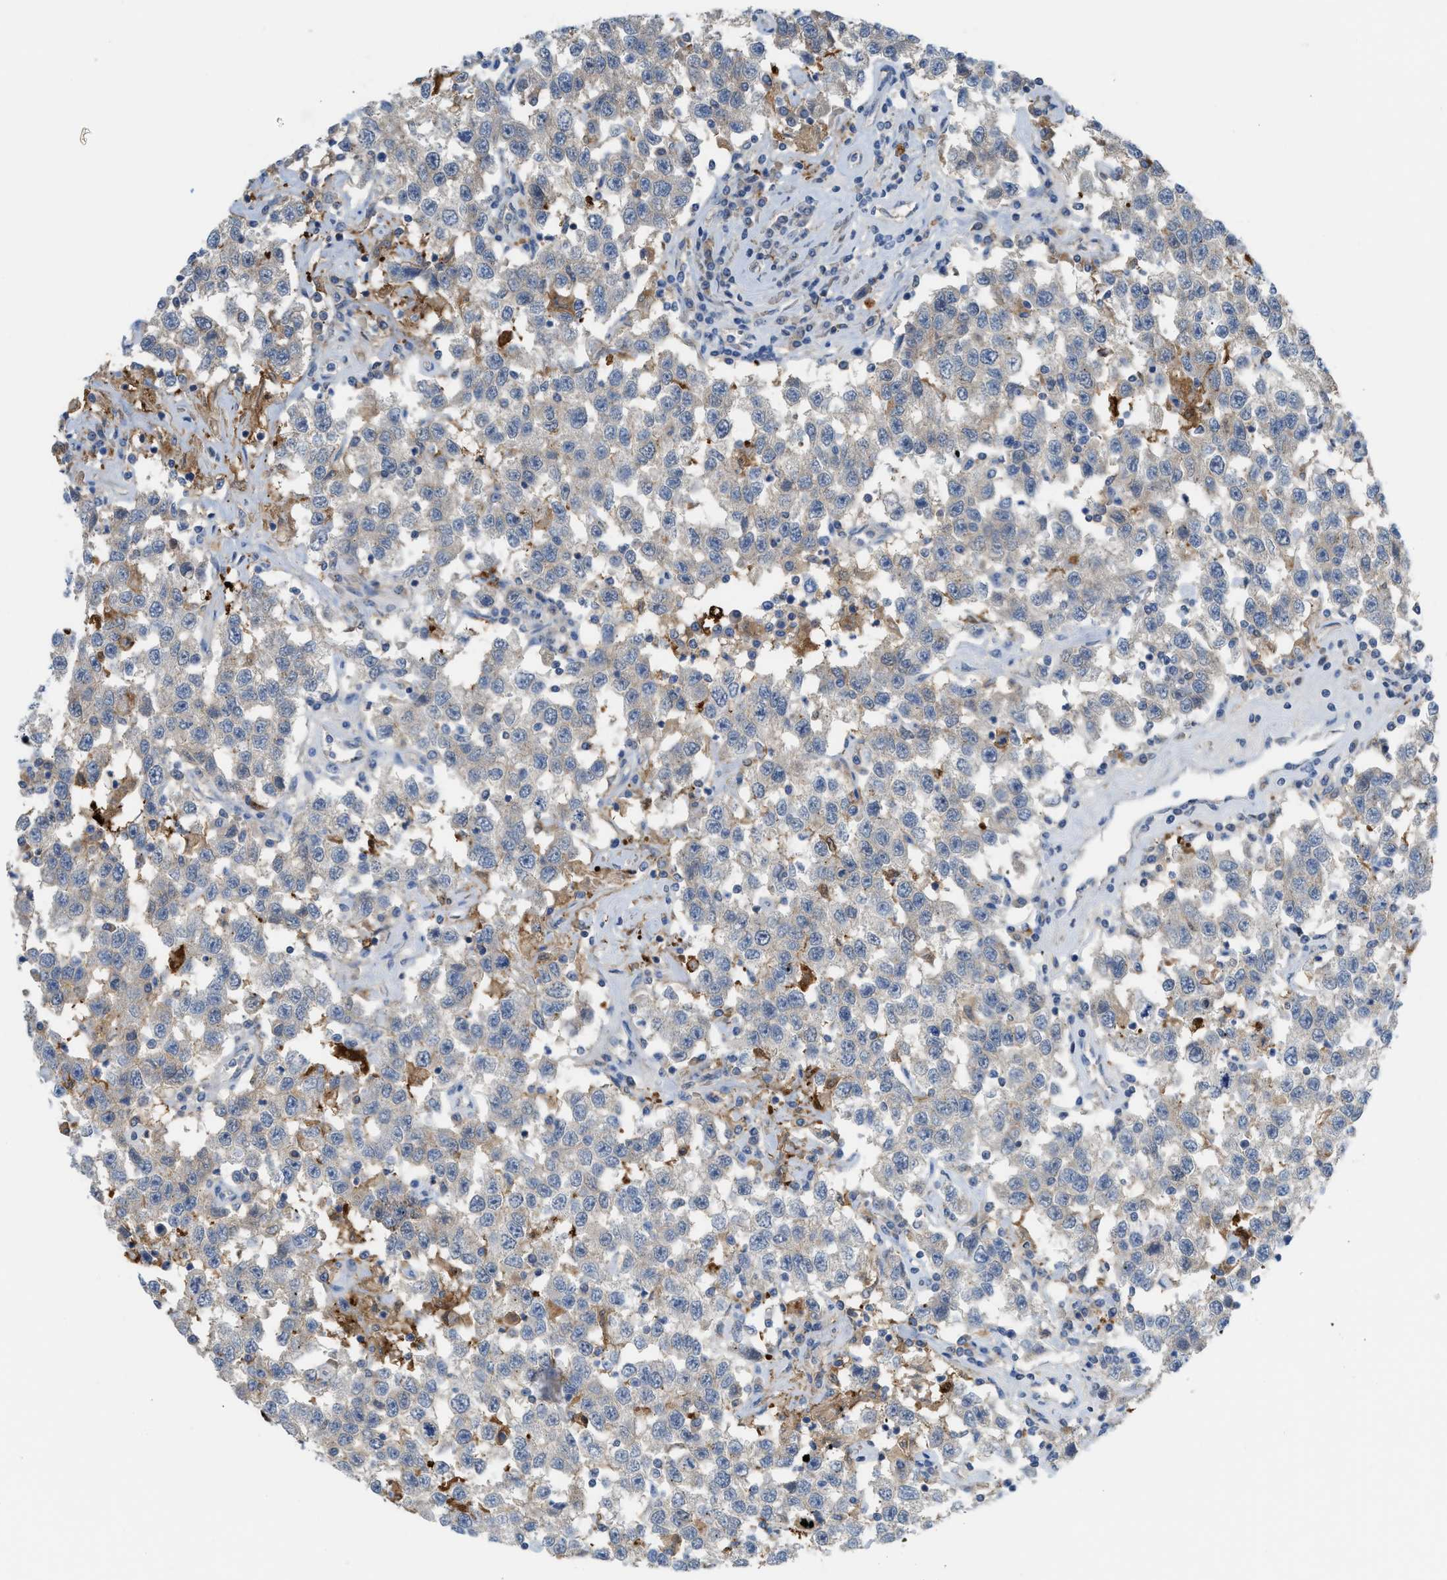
{"staining": {"intensity": "weak", "quantity": "25%-75%", "location": "cytoplasmic/membranous"}, "tissue": "testis cancer", "cell_type": "Tumor cells", "image_type": "cancer", "snomed": [{"axis": "morphology", "description": "Seminoma, NOS"}, {"axis": "topography", "description": "Testis"}], "caption": "Protein staining reveals weak cytoplasmic/membranous expression in about 25%-75% of tumor cells in testis cancer (seminoma).", "gene": "CSTB", "patient": {"sex": "male", "age": 41}}